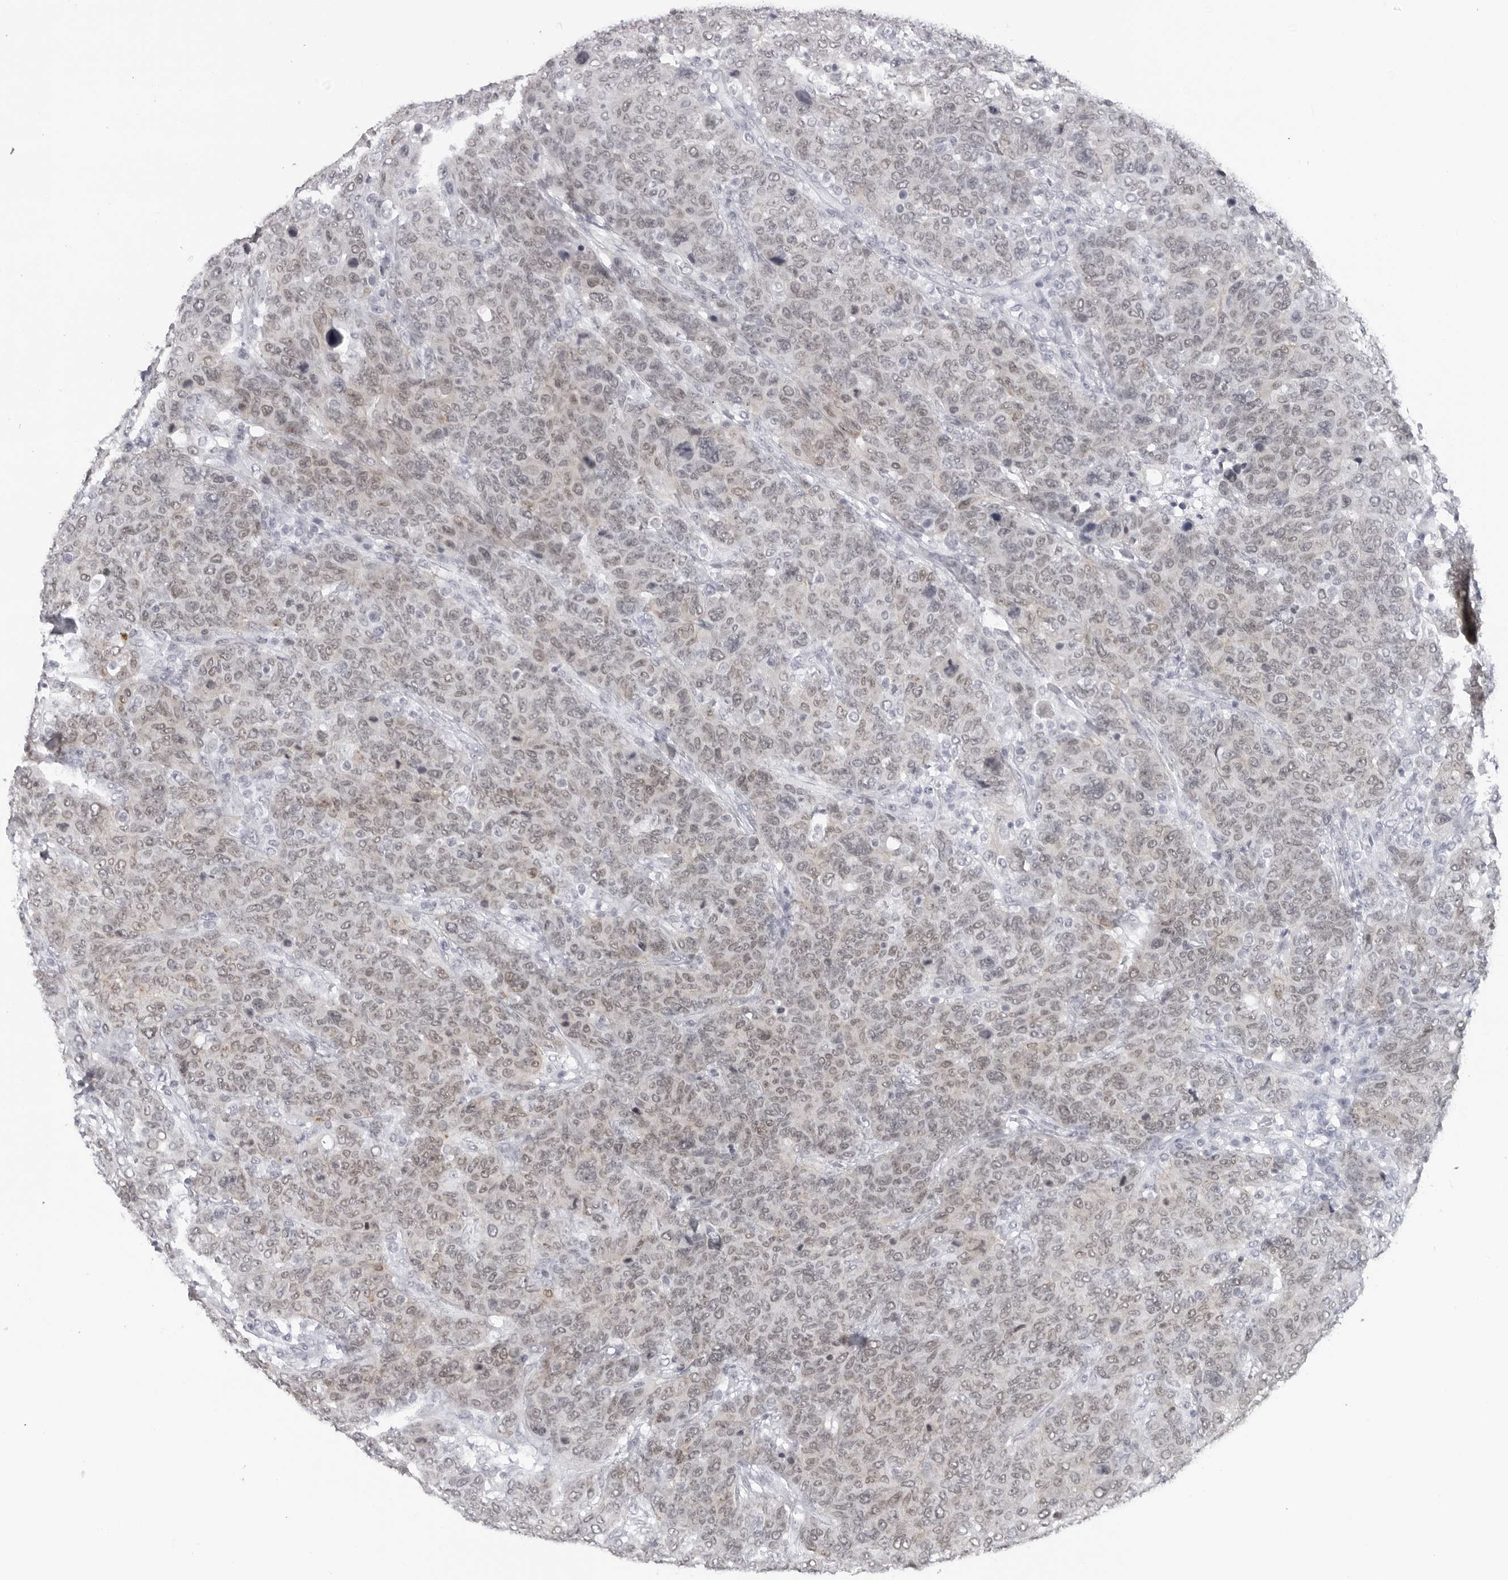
{"staining": {"intensity": "weak", "quantity": ">75%", "location": "cytoplasmic/membranous,nuclear"}, "tissue": "breast cancer", "cell_type": "Tumor cells", "image_type": "cancer", "snomed": [{"axis": "morphology", "description": "Duct carcinoma"}, {"axis": "topography", "description": "Breast"}], "caption": "IHC (DAB) staining of breast cancer demonstrates weak cytoplasmic/membranous and nuclear protein positivity in approximately >75% of tumor cells. (IHC, brightfield microscopy, high magnification).", "gene": "ESPN", "patient": {"sex": "female", "age": 37}}